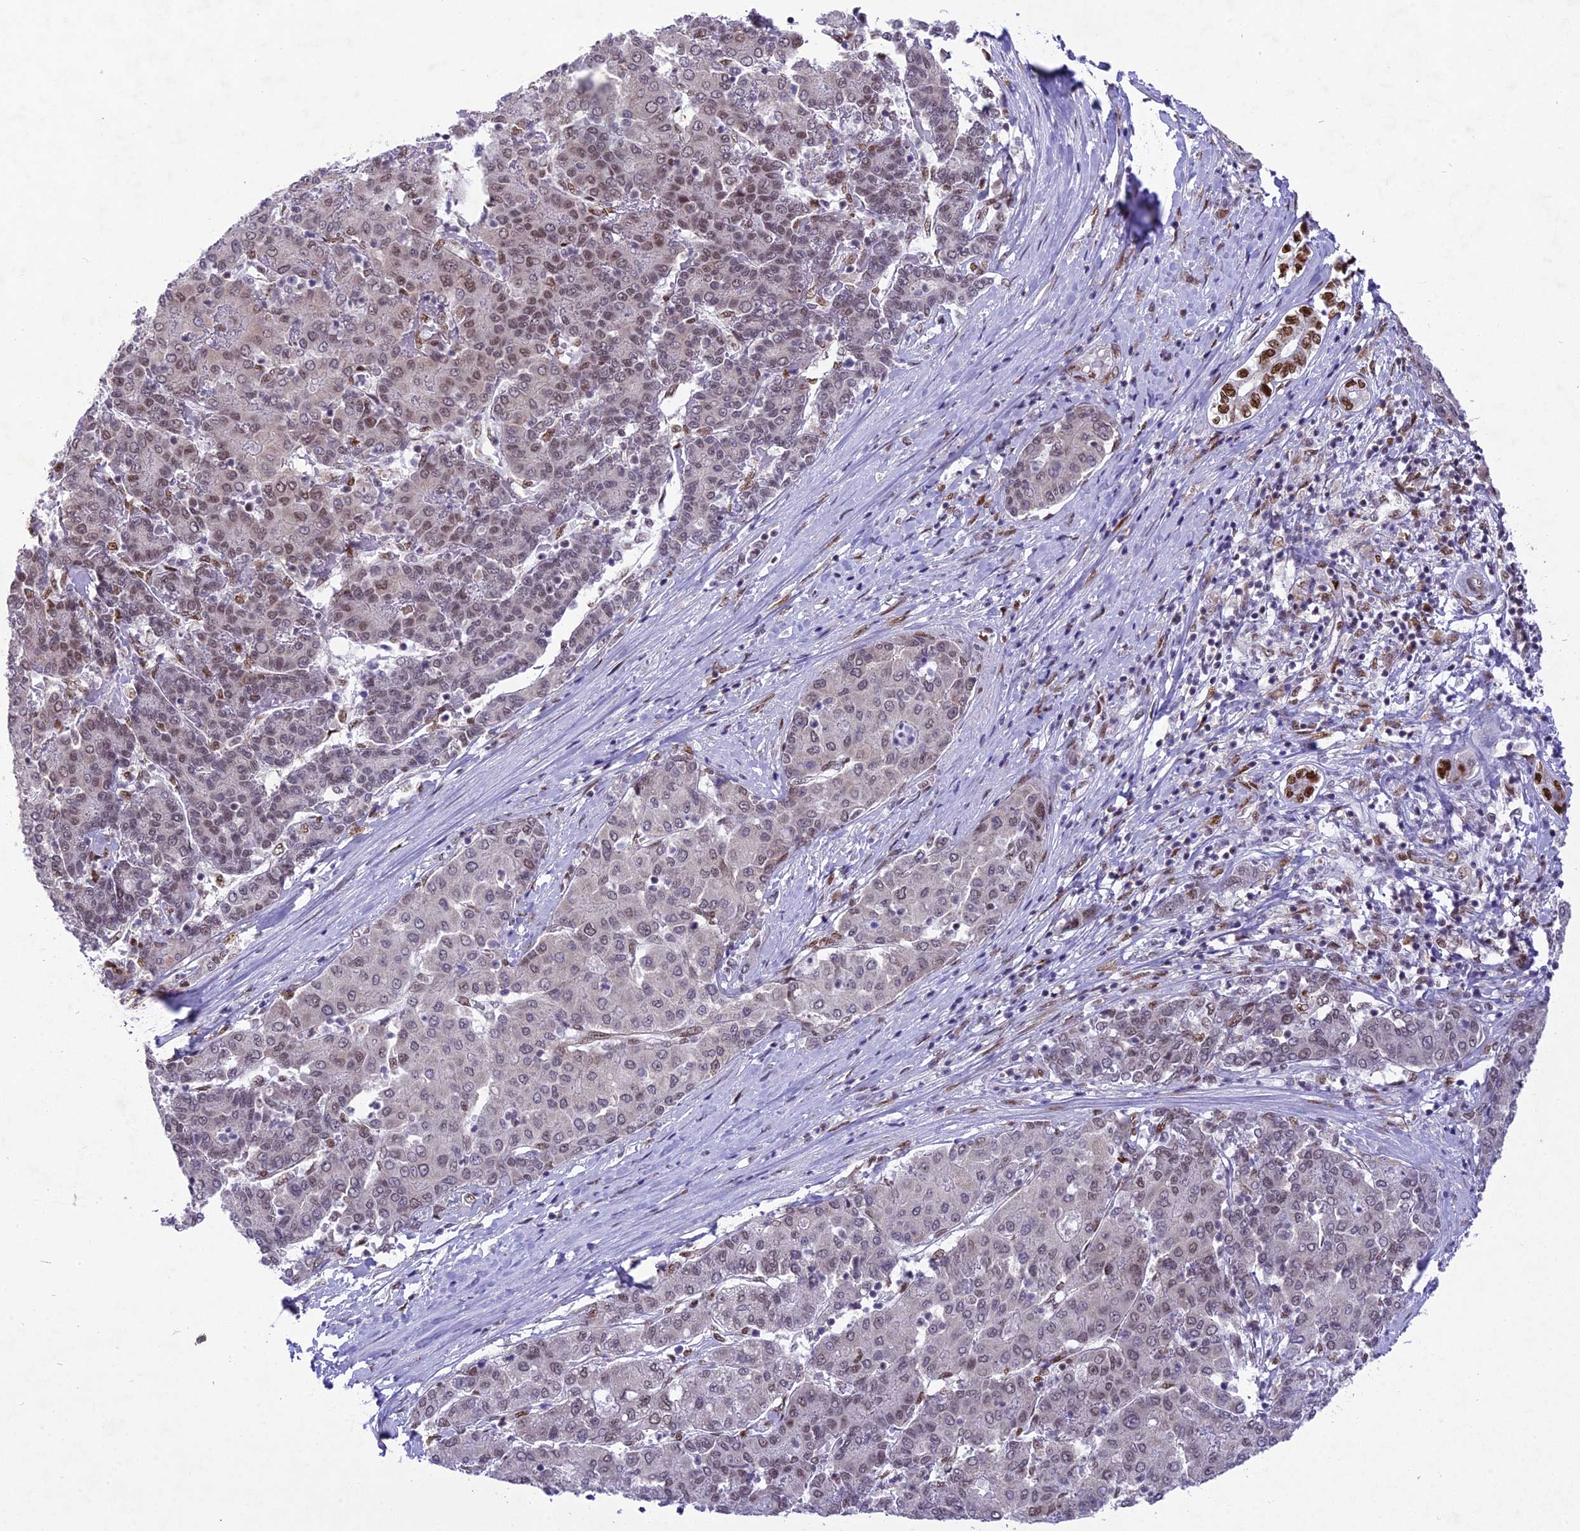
{"staining": {"intensity": "weak", "quantity": "25%-75%", "location": "nuclear"}, "tissue": "liver cancer", "cell_type": "Tumor cells", "image_type": "cancer", "snomed": [{"axis": "morphology", "description": "Carcinoma, Hepatocellular, NOS"}, {"axis": "topography", "description": "Liver"}], "caption": "The immunohistochemical stain highlights weak nuclear positivity in tumor cells of hepatocellular carcinoma (liver) tissue.", "gene": "DDX1", "patient": {"sex": "male", "age": 65}}